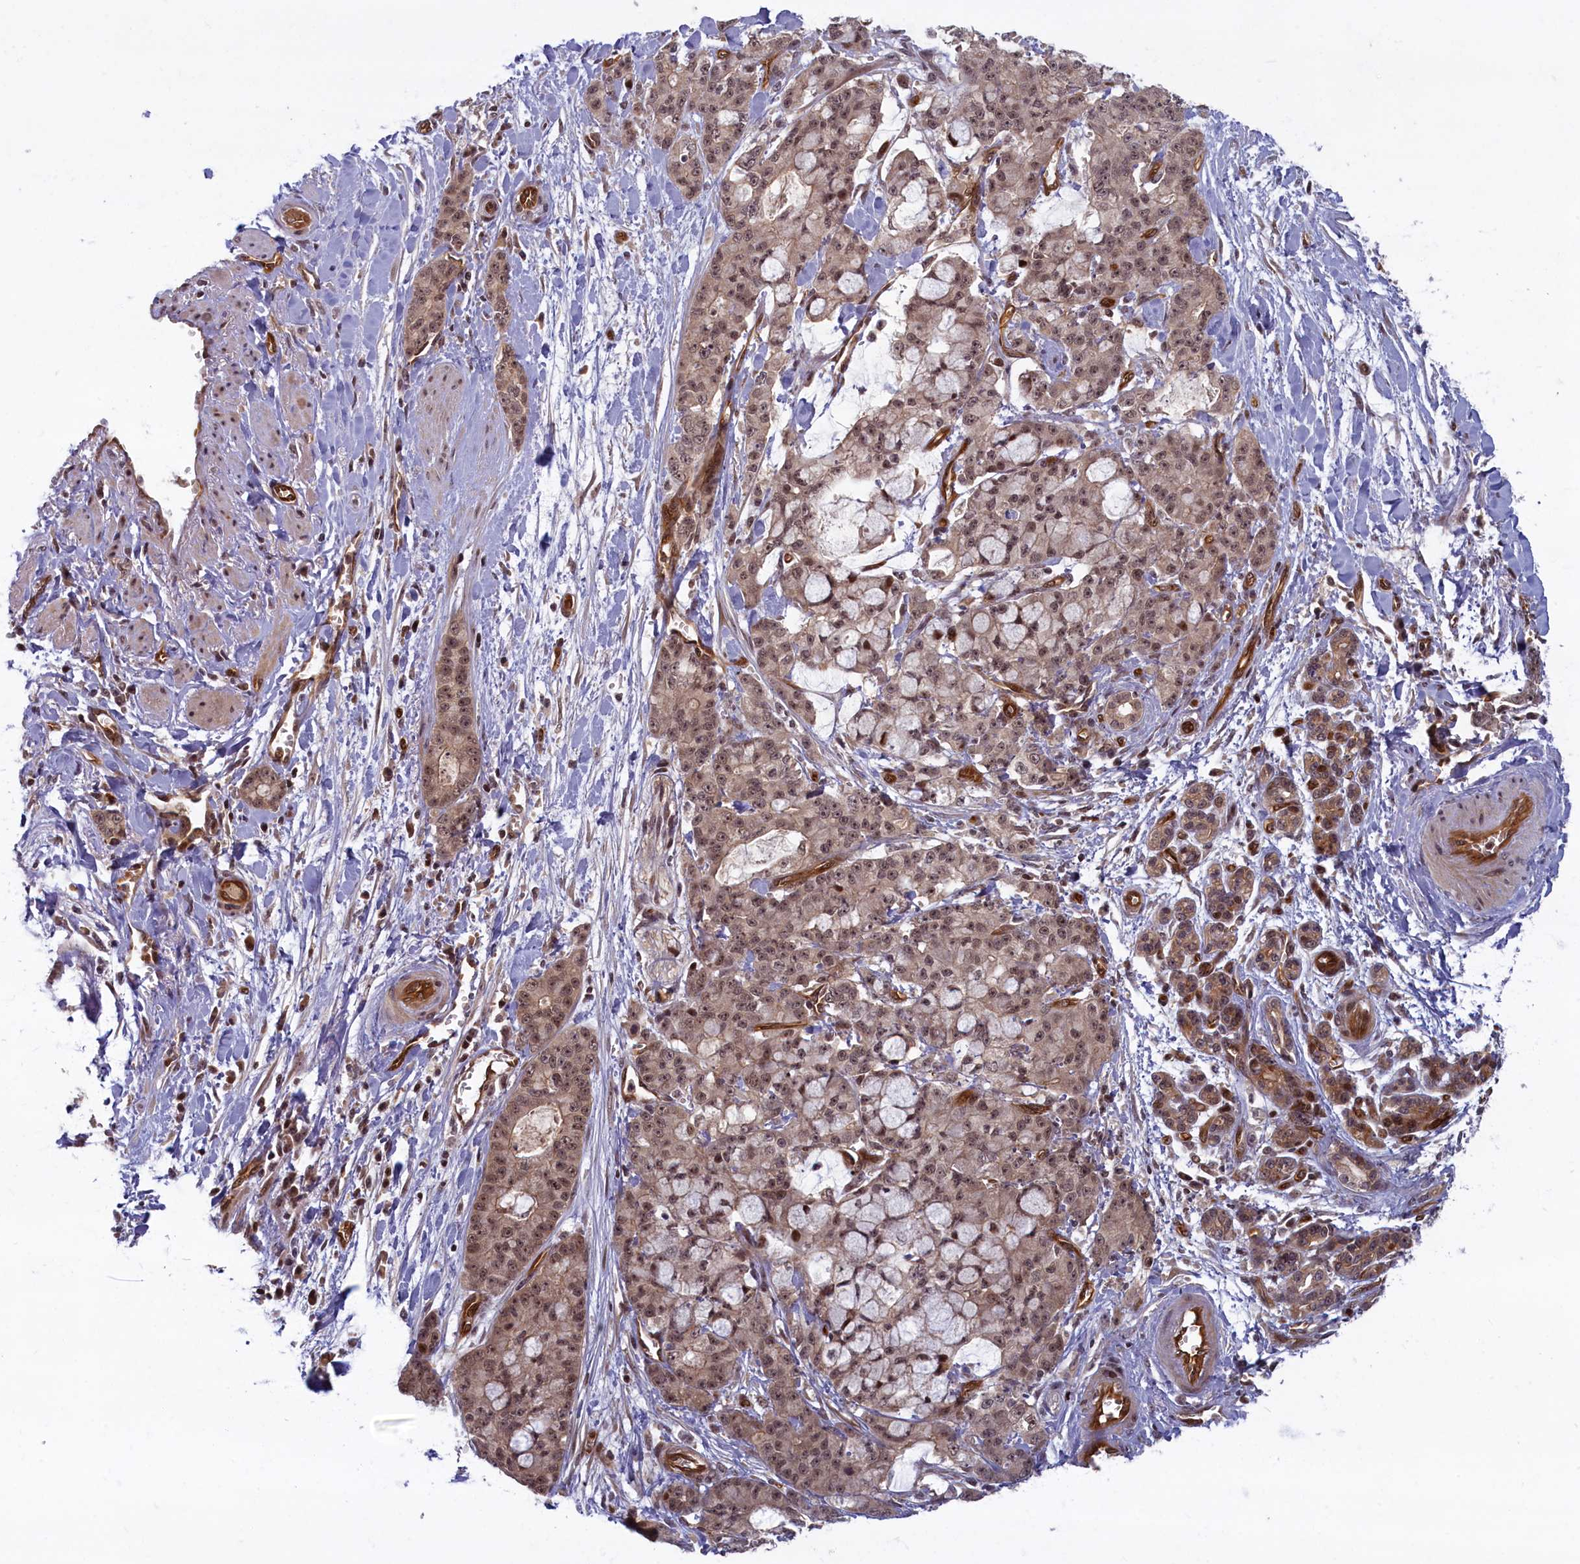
{"staining": {"intensity": "moderate", "quantity": "25%-75%", "location": "cytoplasmic/membranous,nuclear"}, "tissue": "pancreatic cancer", "cell_type": "Tumor cells", "image_type": "cancer", "snomed": [{"axis": "morphology", "description": "Adenocarcinoma, NOS"}, {"axis": "topography", "description": "Pancreas"}], "caption": "Protein expression analysis of human pancreatic cancer reveals moderate cytoplasmic/membranous and nuclear staining in approximately 25%-75% of tumor cells.", "gene": "SNRK", "patient": {"sex": "female", "age": 73}}